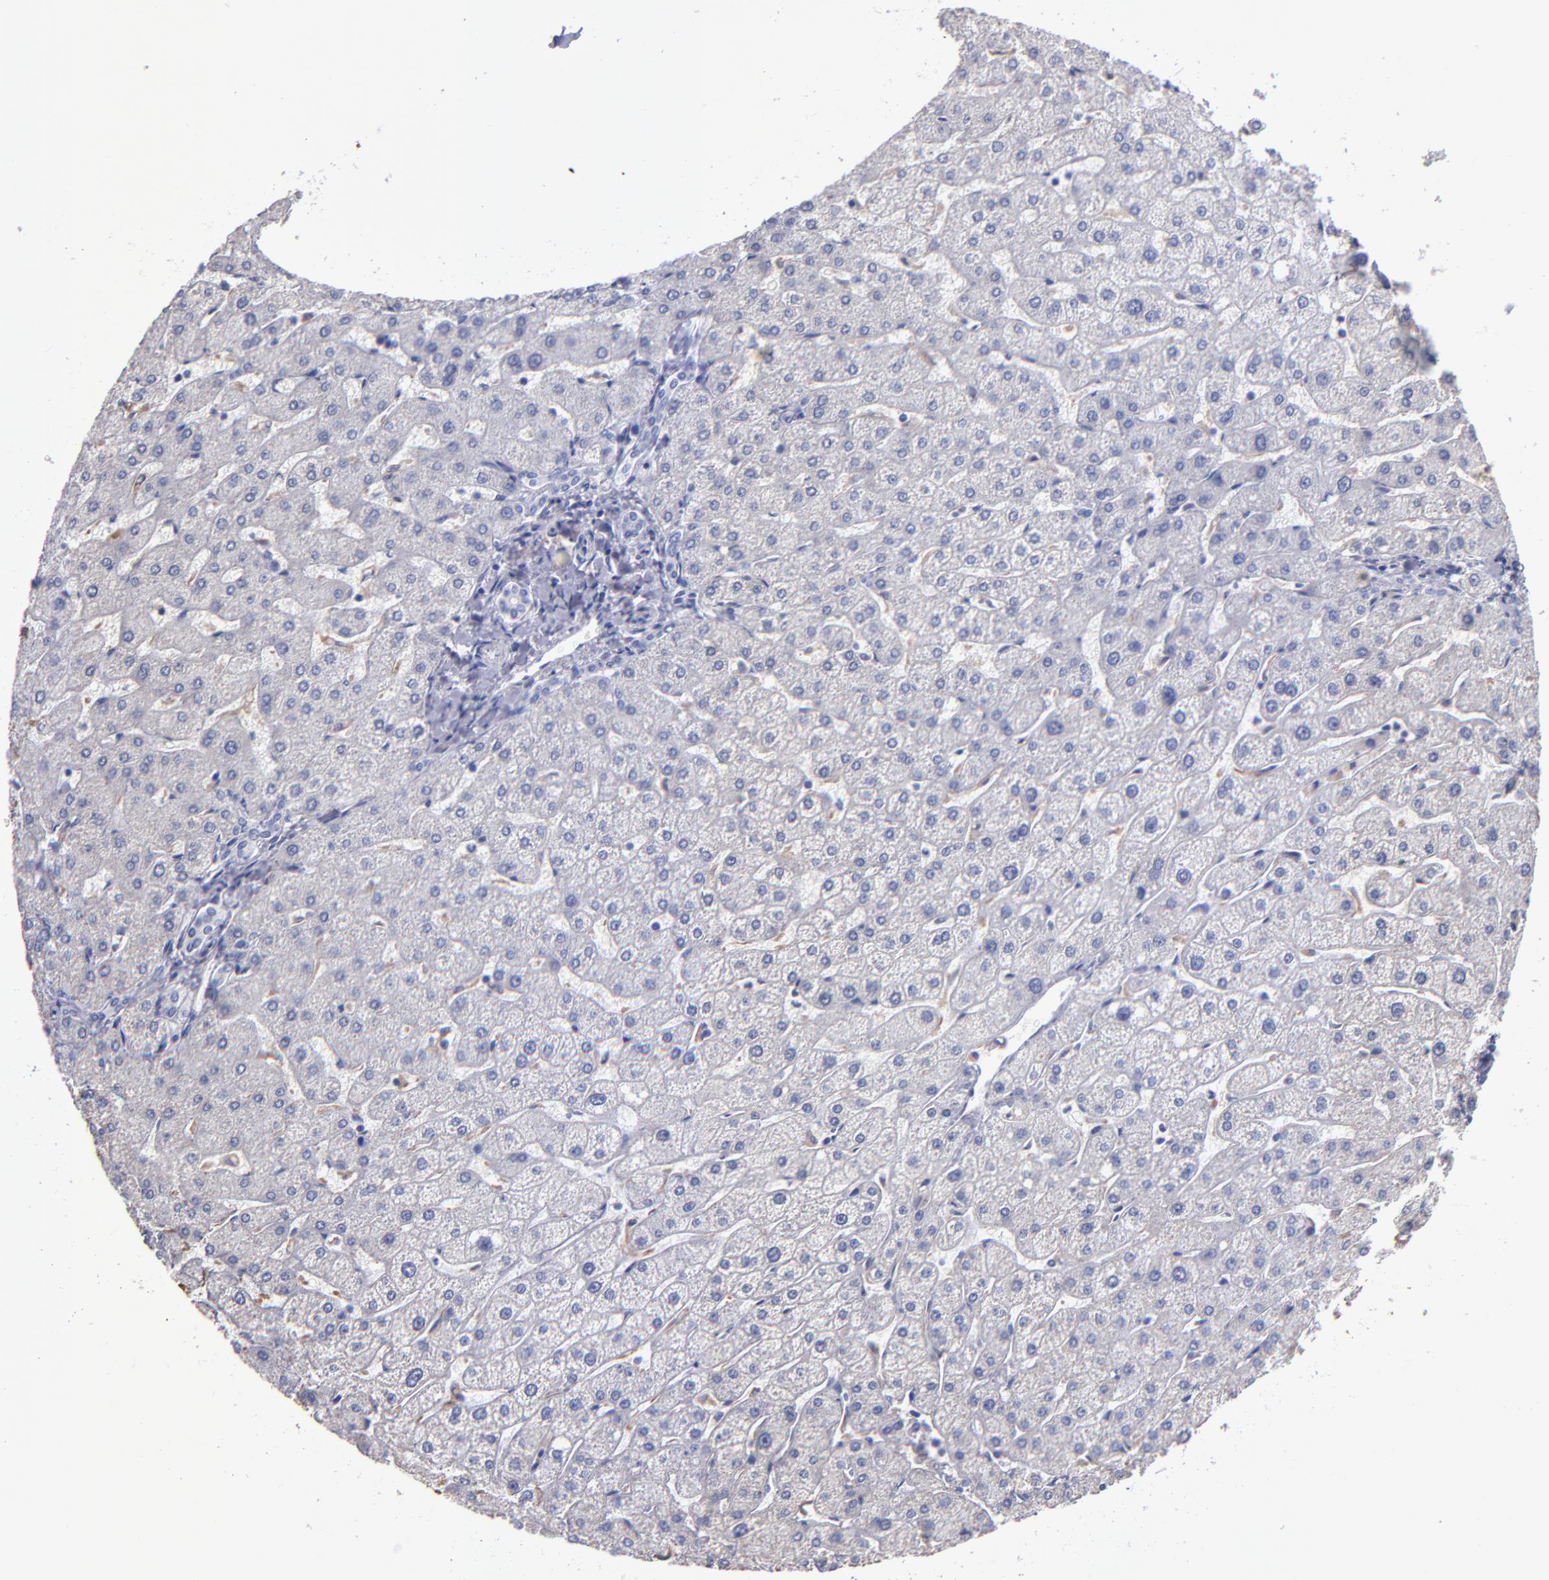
{"staining": {"intensity": "negative", "quantity": "none", "location": "none"}, "tissue": "liver", "cell_type": "Cholangiocytes", "image_type": "normal", "snomed": [{"axis": "morphology", "description": "Normal tissue, NOS"}, {"axis": "topography", "description": "Liver"}], "caption": "Immunohistochemistry (IHC) histopathology image of normal liver: liver stained with DAB (3,3'-diaminobenzidine) demonstrates no significant protein expression in cholangiocytes. (IHC, brightfield microscopy, high magnification).", "gene": "MB", "patient": {"sex": "male", "age": 67}}